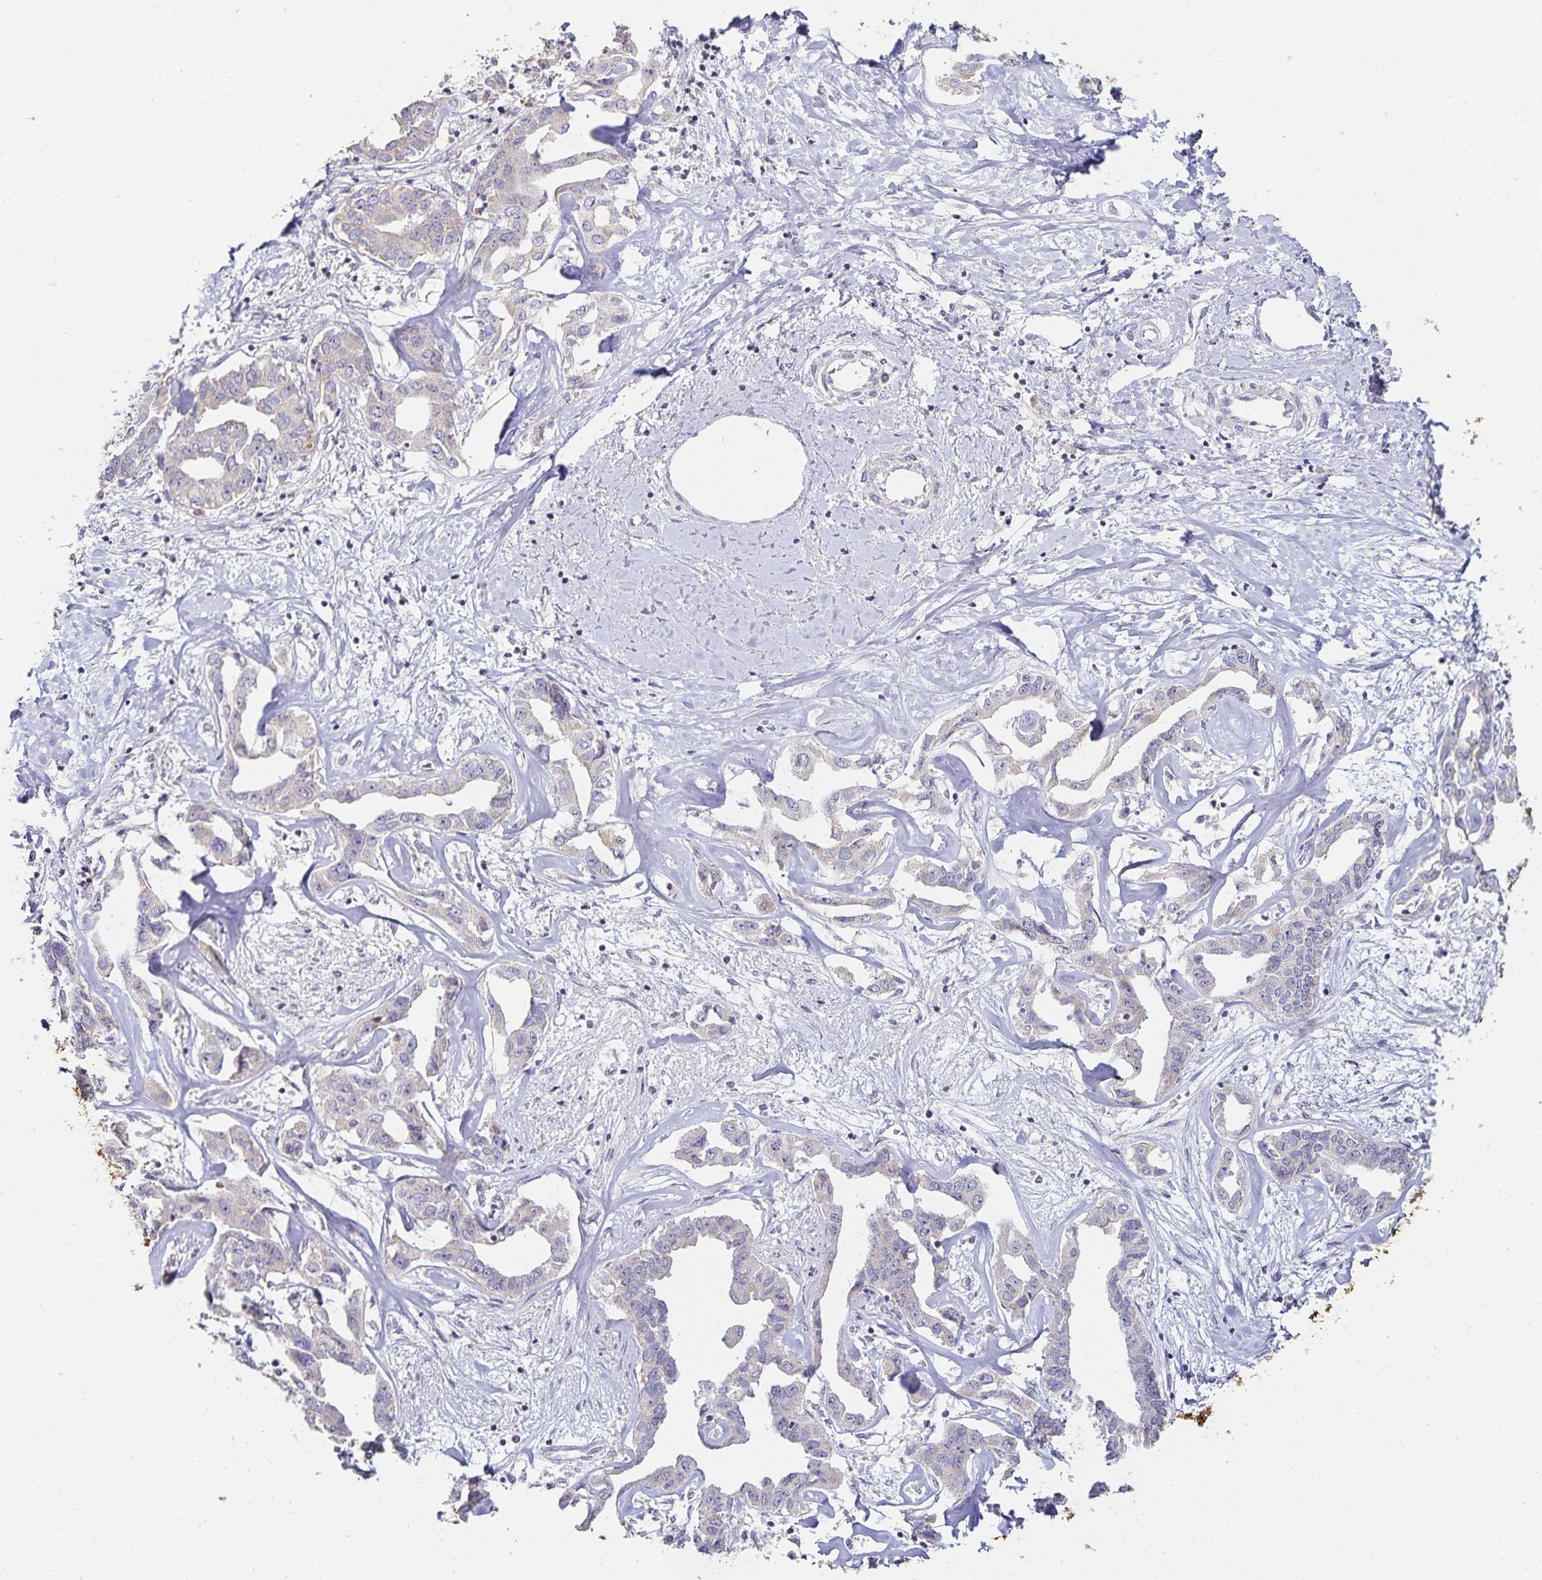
{"staining": {"intensity": "negative", "quantity": "none", "location": "none"}, "tissue": "liver cancer", "cell_type": "Tumor cells", "image_type": "cancer", "snomed": [{"axis": "morphology", "description": "Cholangiocarcinoma"}, {"axis": "topography", "description": "Liver"}], "caption": "IHC of human liver cancer (cholangiocarcinoma) displays no positivity in tumor cells. (DAB immunohistochemistry, high magnification).", "gene": "GP2", "patient": {"sex": "male", "age": 59}}